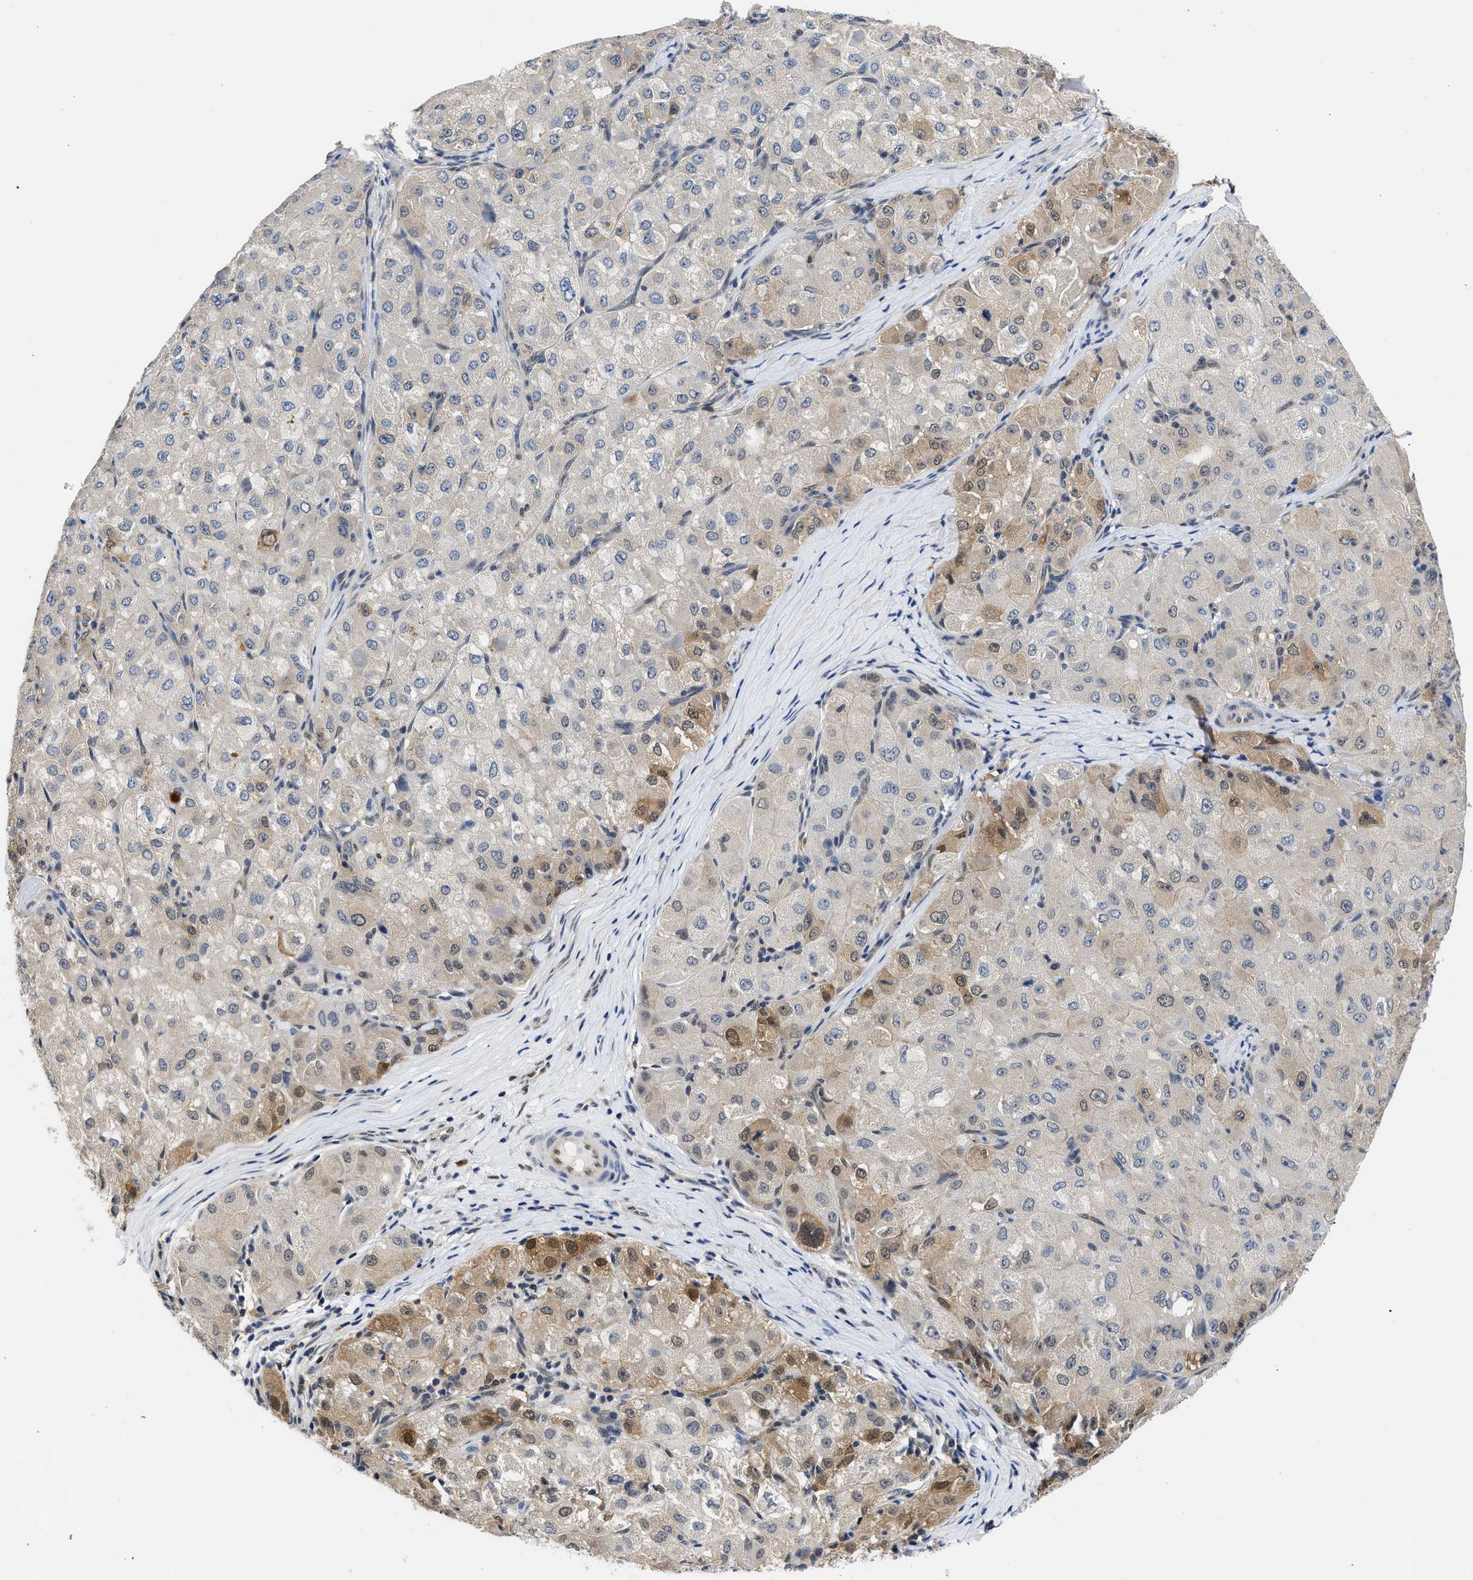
{"staining": {"intensity": "moderate", "quantity": "25%-75%", "location": "cytoplasmic/membranous,nuclear"}, "tissue": "liver cancer", "cell_type": "Tumor cells", "image_type": "cancer", "snomed": [{"axis": "morphology", "description": "Carcinoma, Hepatocellular, NOS"}, {"axis": "topography", "description": "Liver"}], "caption": "About 25%-75% of tumor cells in human liver hepatocellular carcinoma display moderate cytoplasmic/membranous and nuclear protein positivity as visualized by brown immunohistochemical staining.", "gene": "XPO5", "patient": {"sex": "male", "age": 80}}